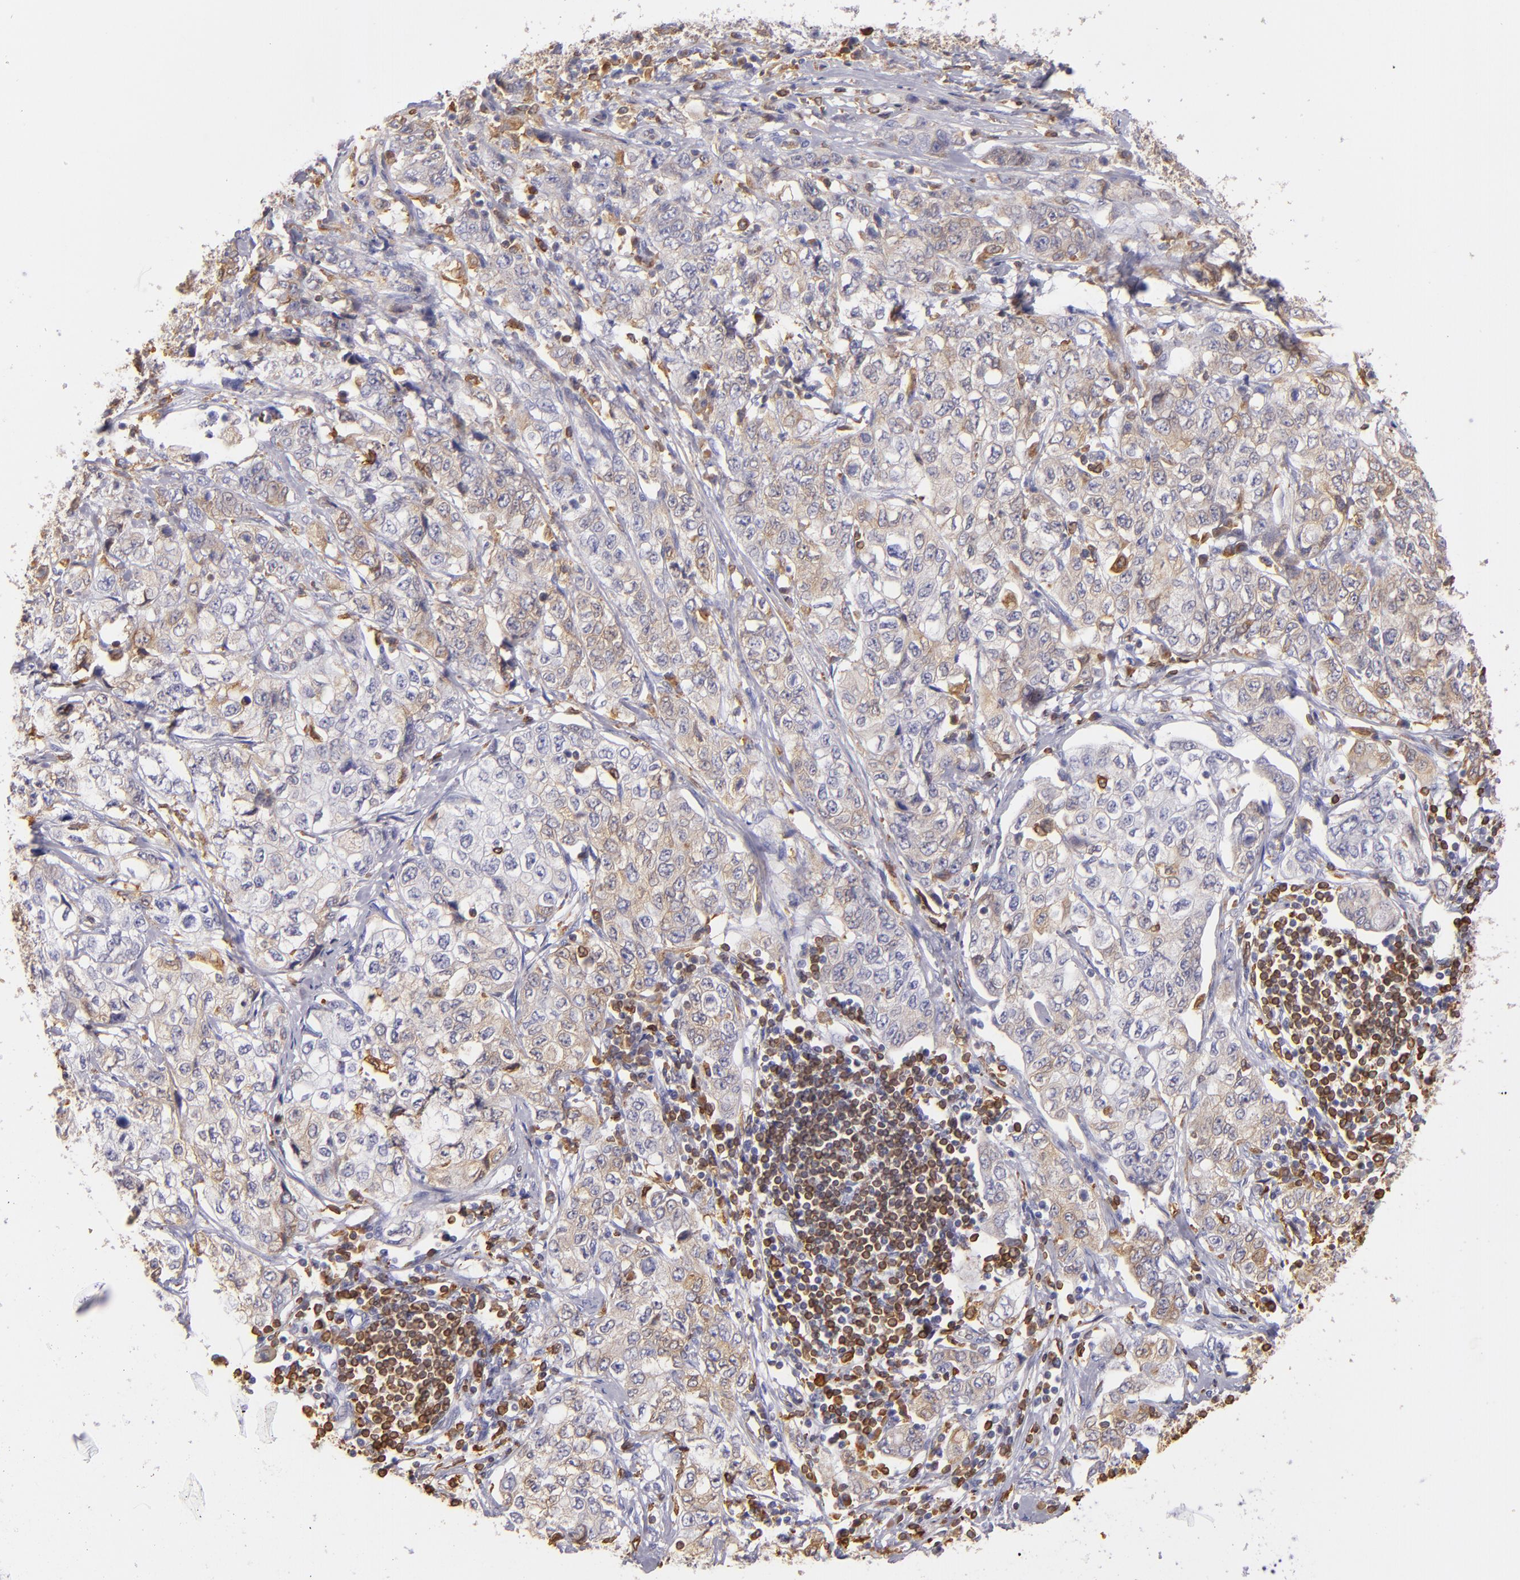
{"staining": {"intensity": "weak", "quantity": "25%-75%", "location": "cytoplasmic/membranous"}, "tissue": "stomach cancer", "cell_type": "Tumor cells", "image_type": "cancer", "snomed": [{"axis": "morphology", "description": "Adenocarcinoma, NOS"}, {"axis": "topography", "description": "Stomach"}], "caption": "The image exhibits immunohistochemical staining of stomach cancer. There is weak cytoplasmic/membranous positivity is present in about 25%-75% of tumor cells.", "gene": "CD74", "patient": {"sex": "male", "age": 48}}